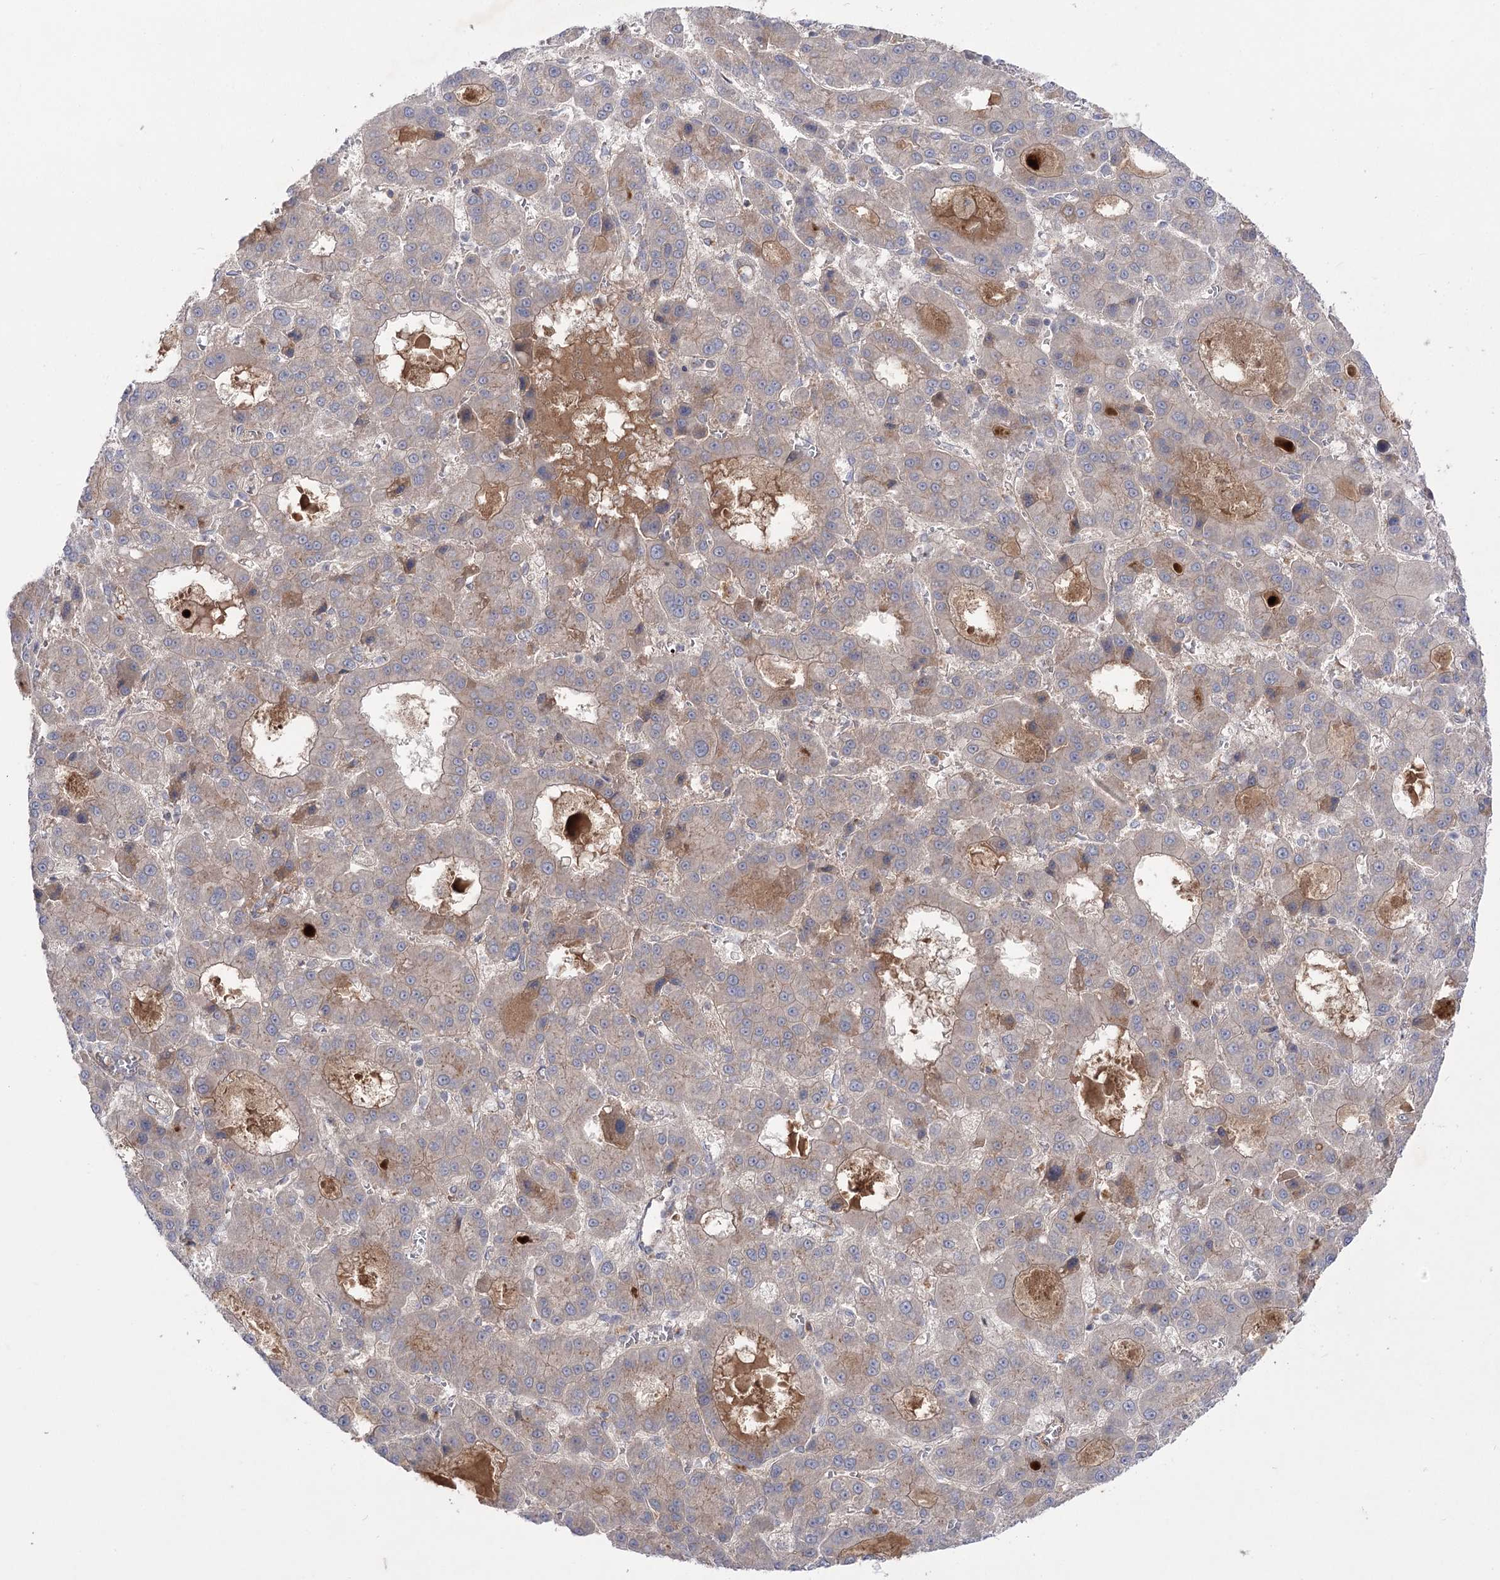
{"staining": {"intensity": "weak", "quantity": "<25%", "location": "cytoplasmic/membranous"}, "tissue": "liver cancer", "cell_type": "Tumor cells", "image_type": "cancer", "snomed": [{"axis": "morphology", "description": "Carcinoma, Hepatocellular, NOS"}, {"axis": "topography", "description": "Liver"}], "caption": "A micrograph of human liver cancer is negative for staining in tumor cells.", "gene": "GBF1", "patient": {"sex": "male", "age": 70}}